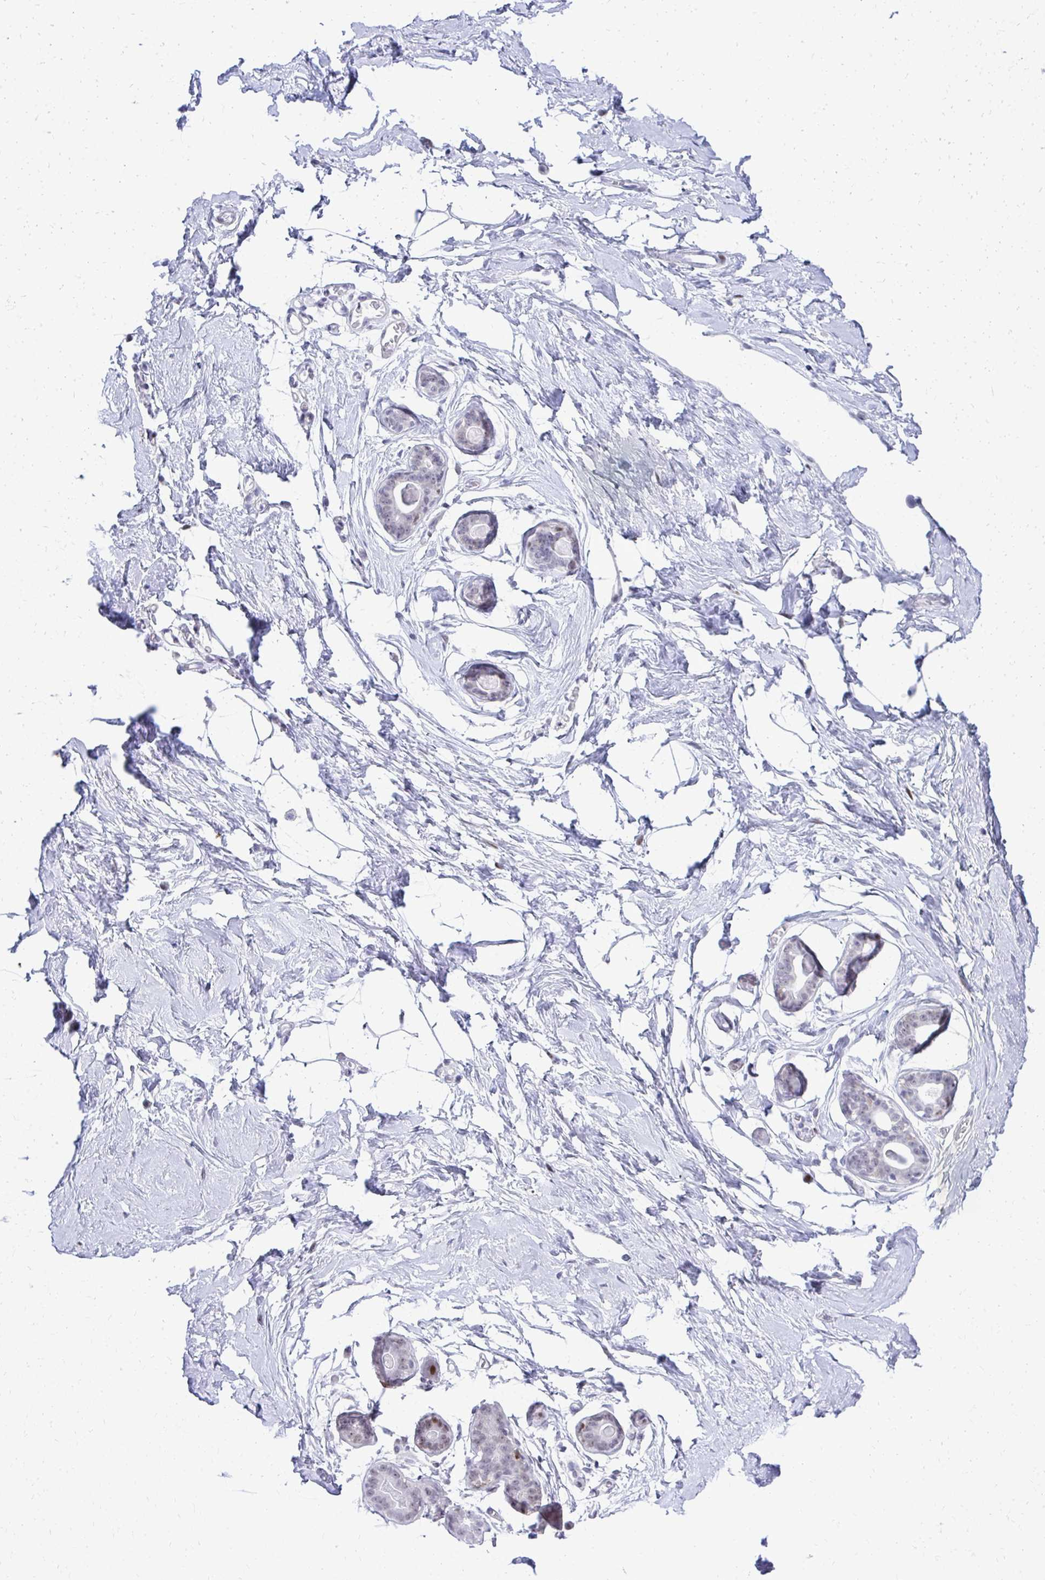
{"staining": {"intensity": "negative", "quantity": "none", "location": "none"}, "tissue": "breast", "cell_type": "Adipocytes", "image_type": "normal", "snomed": [{"axis": "morphology", "description": "Normal tissue, NOS"}, {"axis": "topography", "description": "Breast"}], "caption": "Protein analysis of normal breast shows no significant expression in adipocytes. (DAB (3,3'-diaminobenzidine) immunohistochemistry (IHC), high magnification).", "gene": "GLDN", "patient": {"sex": "female", "age": 45}}